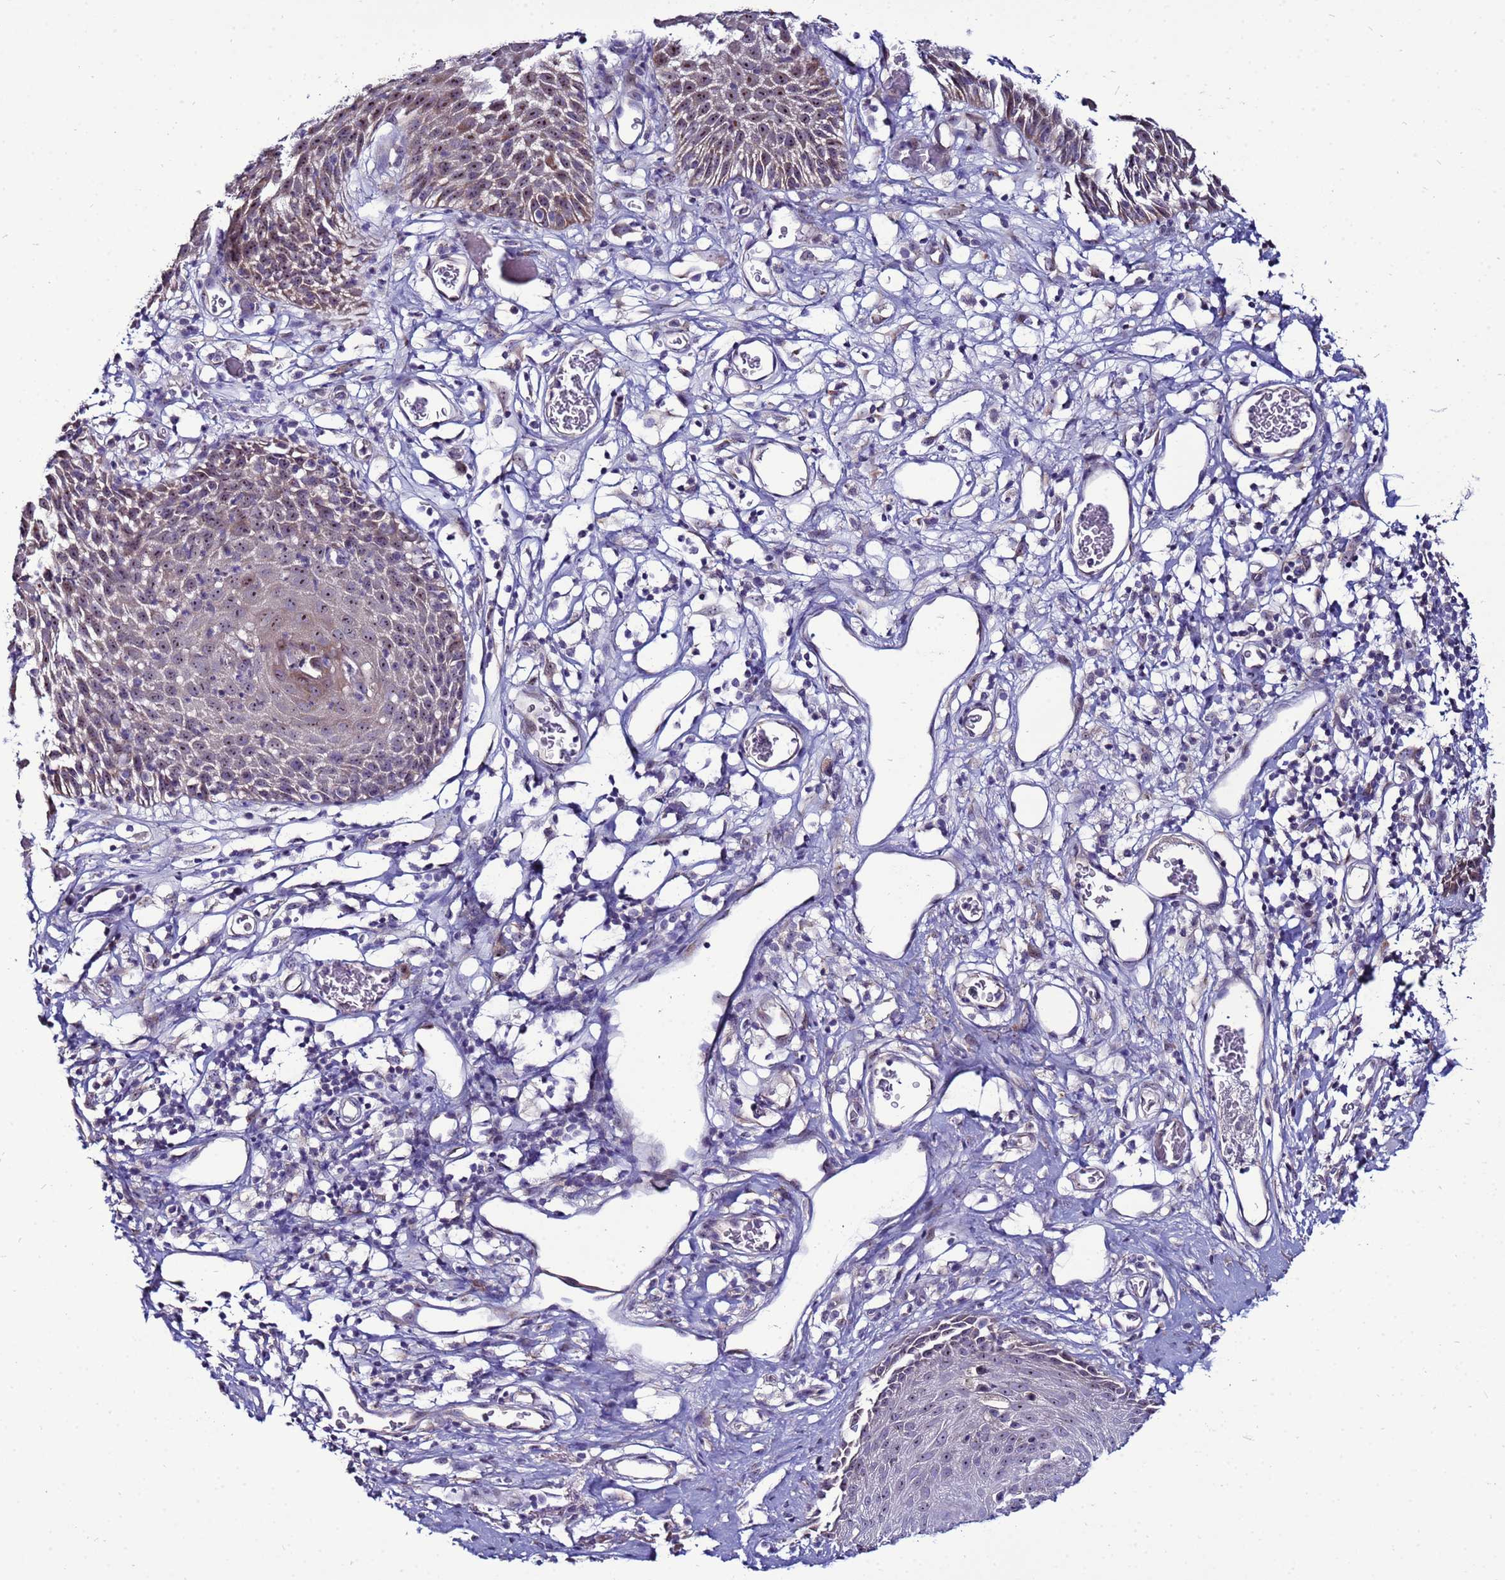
{"staining": {"intensity": "moderate", "quantity": ">75%", "location": "cytoplasmic/membranous,nuclear"}, "tissue": "skin", "cell_type": "Epidermal cells", "image_type": "normal", "snomed": [{"axis": "morphology", "description": "Normal tissue, NOS"}, {"axis": "topography", "description": "Vulva"}], "caption": "High-power microscopy captured an IHC image of benign skin, revealing moderate cytoplasmic/membranous,nuclear positivity in about >75% of epidermal cells.", "gene": "NOL8", "patient": {"sex": "female", "age": 68}}